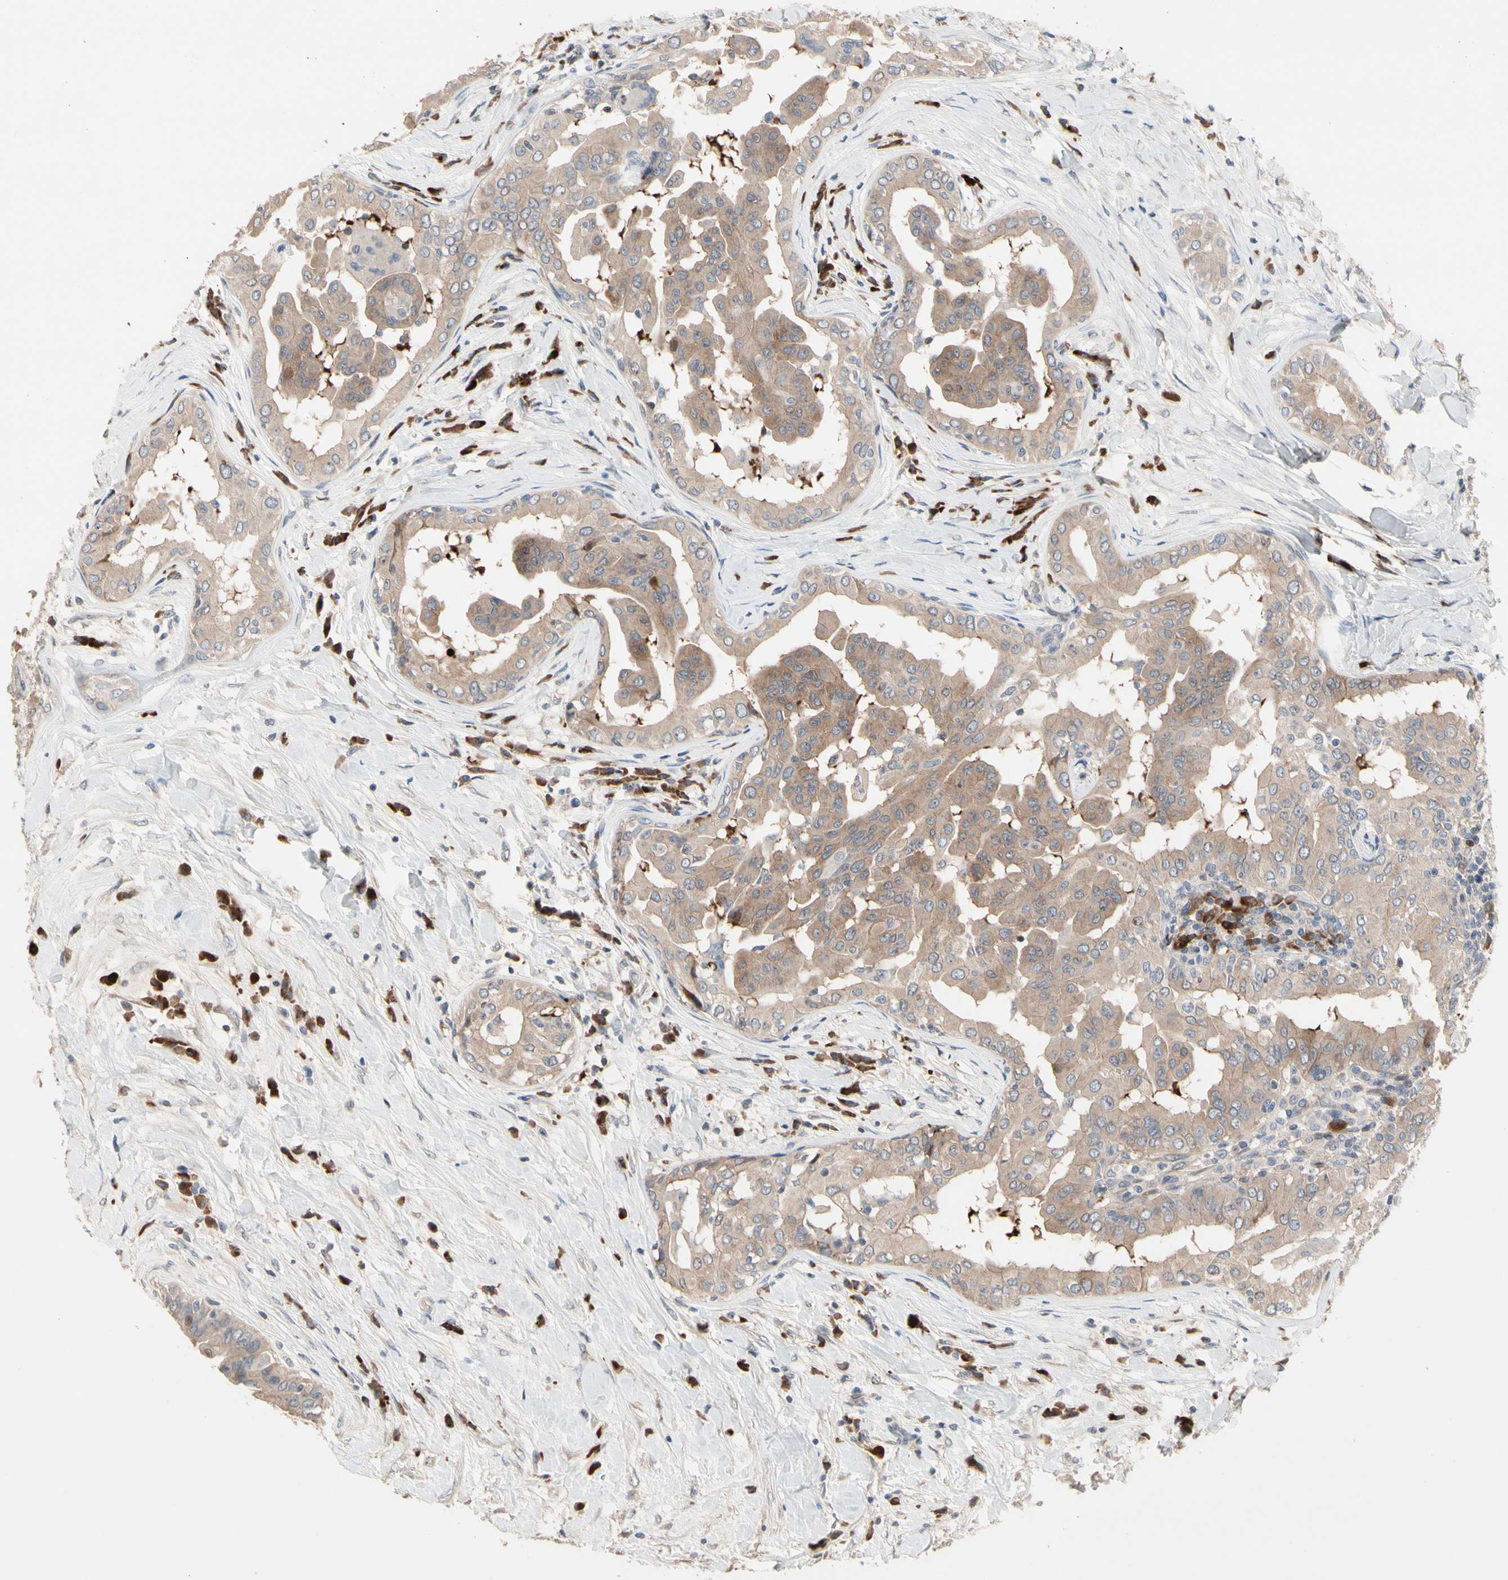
{"staining": {"intensity": "weak", "quantity": ">75%", "location": "cytoplasmic/membranous"}, "tissue": "thyroid cancer", "cell_type": "Tumor cells", "image_type": "cancer", "snomed": [{"axis": "morphology", "description": "Papillary adenocarcinoma, NOS"}, {"axis": "topography", "description": "Thyroid gland"}], "caption": "Immunohistochemical staining of human thyroid cancer exhibits low levels of weak cytoplasmic/membranous expression in approximately >75% of tumor cells. (DAB = brown stain, brightfield microscopy at high magnification).", "gene": "HMGCR", "patient": {"sex": "male", "age": 33}}